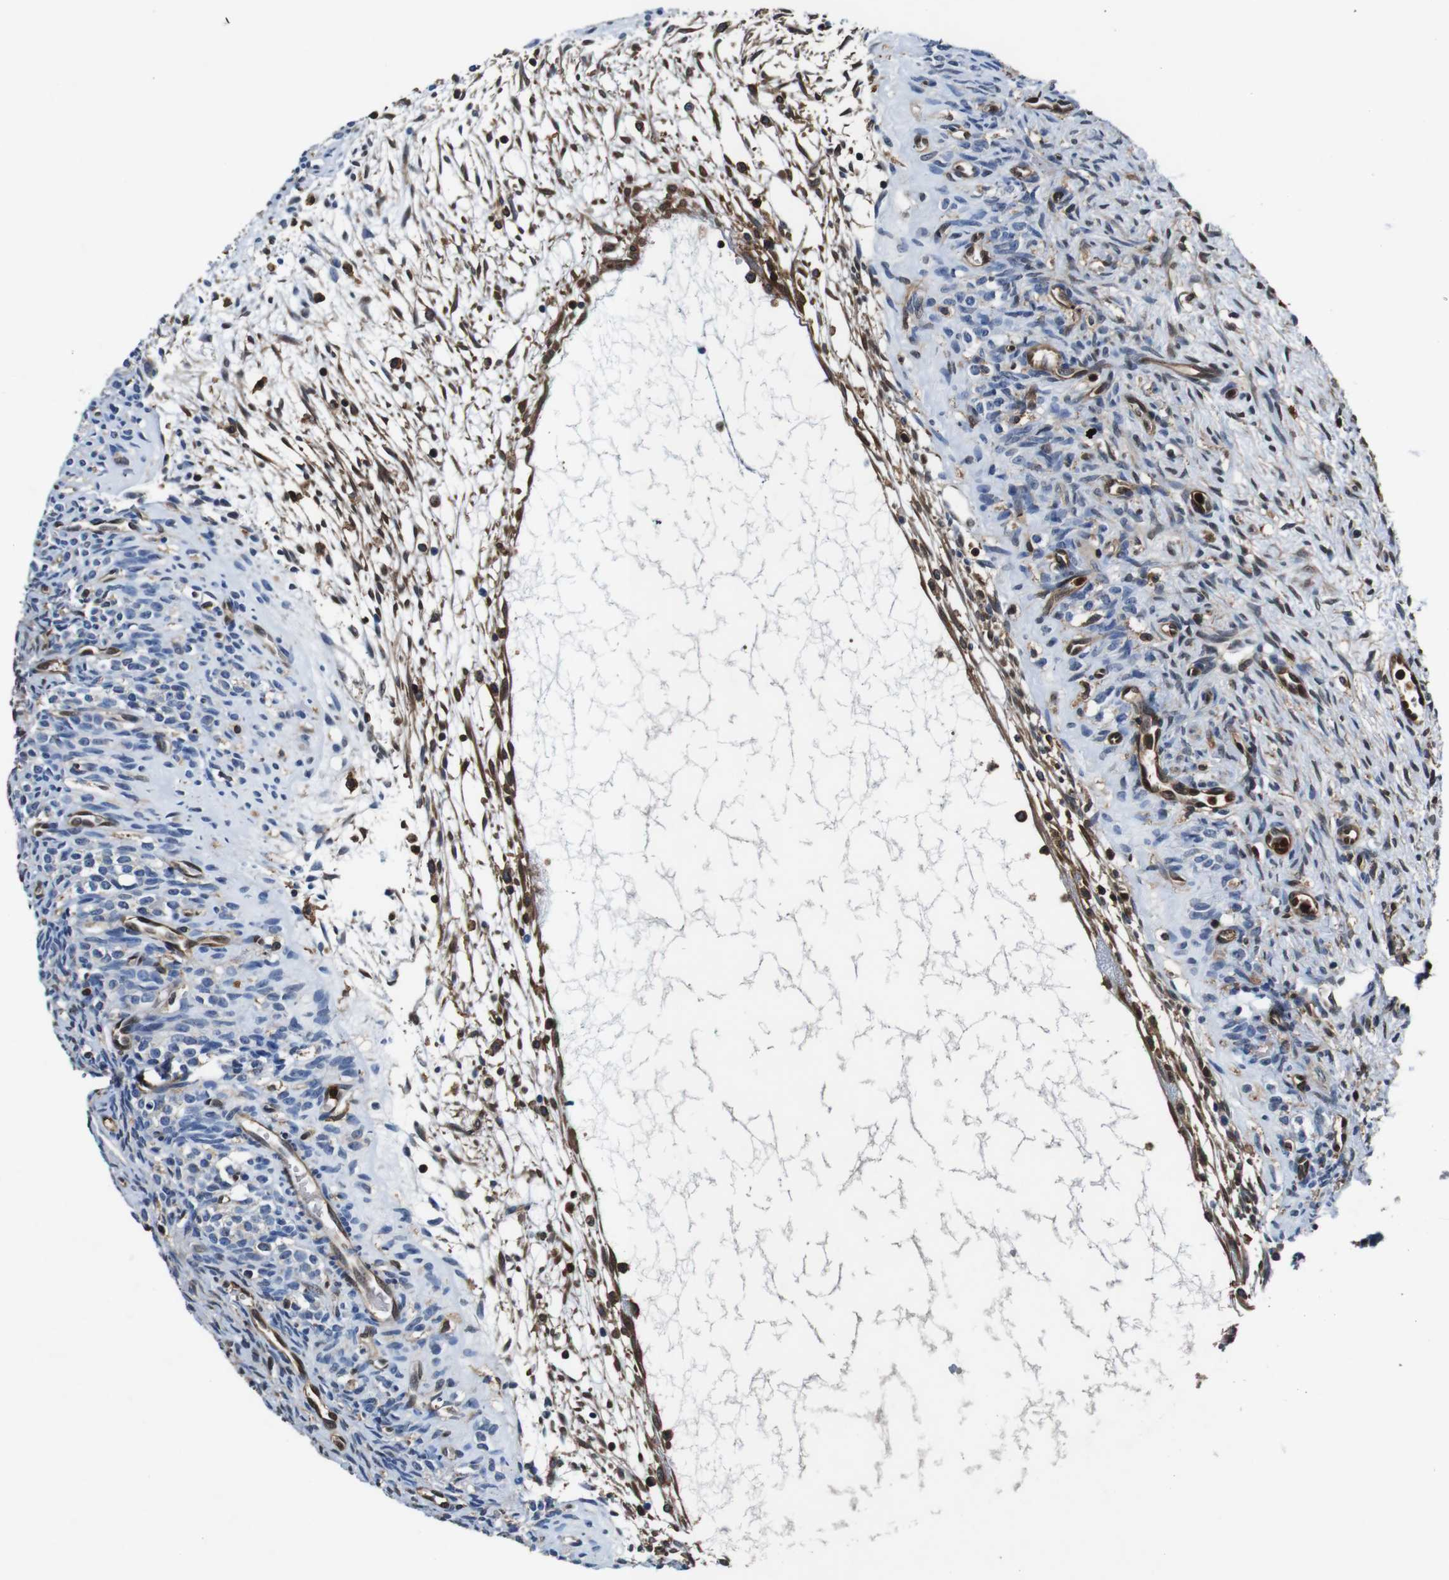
{"staining": {"intensity": "weak", "quantity": "25%-75%", "location": "cytoplasmic/membranous"}, "tissue": "ovary", "cell_type": "Ovarian stroma cells", "image_type": "normal", "snomed": [{"axis": "morphology", "description": "Normal tissue, NOS"}, {"axis": "topography", "description": "Ovary"}], "caption": "Protein staining reveals weak cytoplasmic/membranous staining in approximately 25%-75% of ovarian stroma cells in benign ovary.", "gene": "ANXA1", "patient": {"sex": "female", "age": 33}}